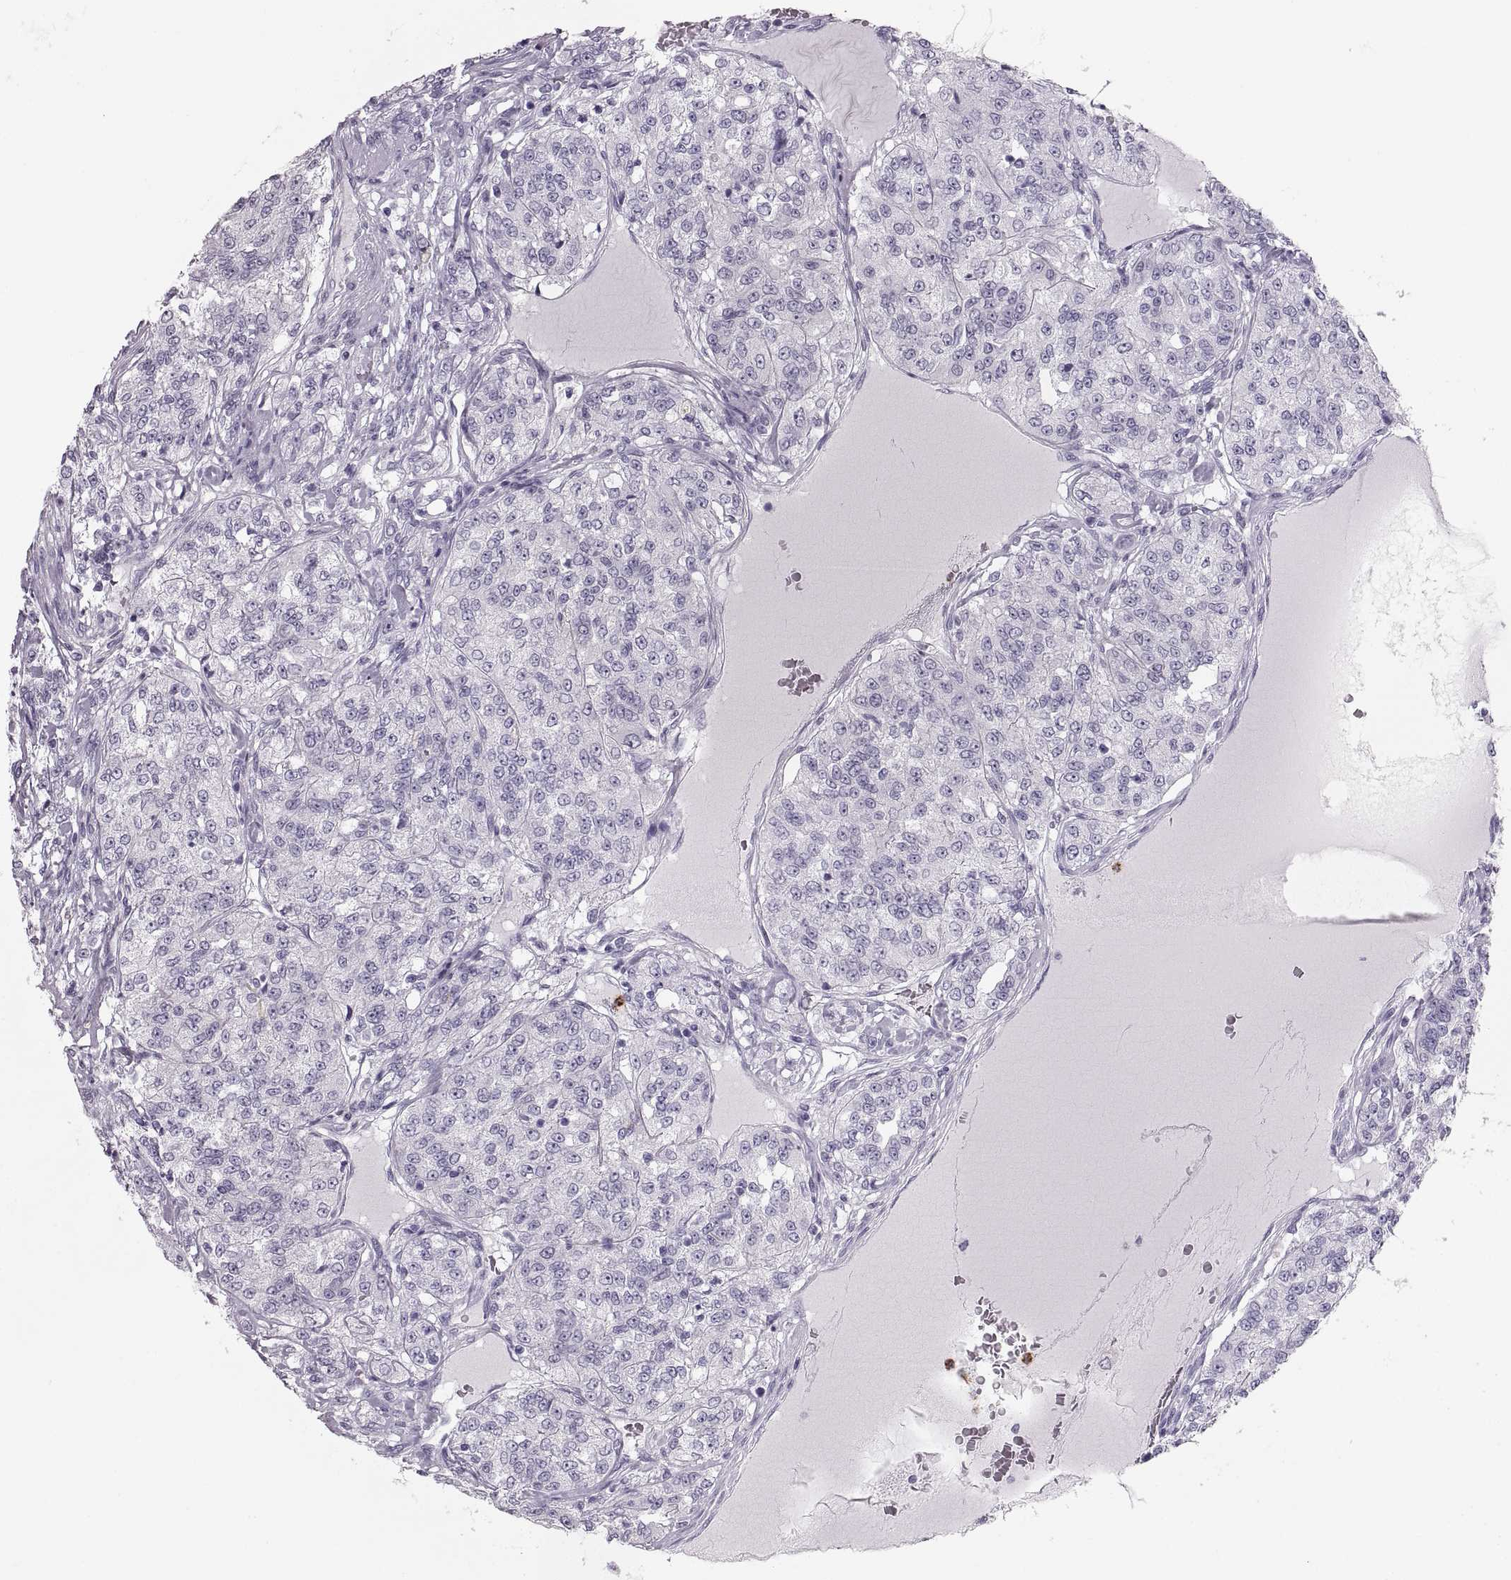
{"staining": {"intensity": "negative", "quantity": "none", "location": "none"}, "tissue": "renal cancer", "cell_type": "Tumor cells", "image_type": "cancer", "snomed": [{"axis": "morphology", "description": "Adenocarcinoma, NOS"}, {"axis": "topography", "description": "Kidney"}], "caption": "Renal adenocarcinoma was stained to show a protein in brown. There is no significant positivity in tumor cells. (DAB immunohistochemistry visualized using brightfield microscopy, high magnification).", "gene": "MILR1", "patient": {"sex": "female", "age": 63}}